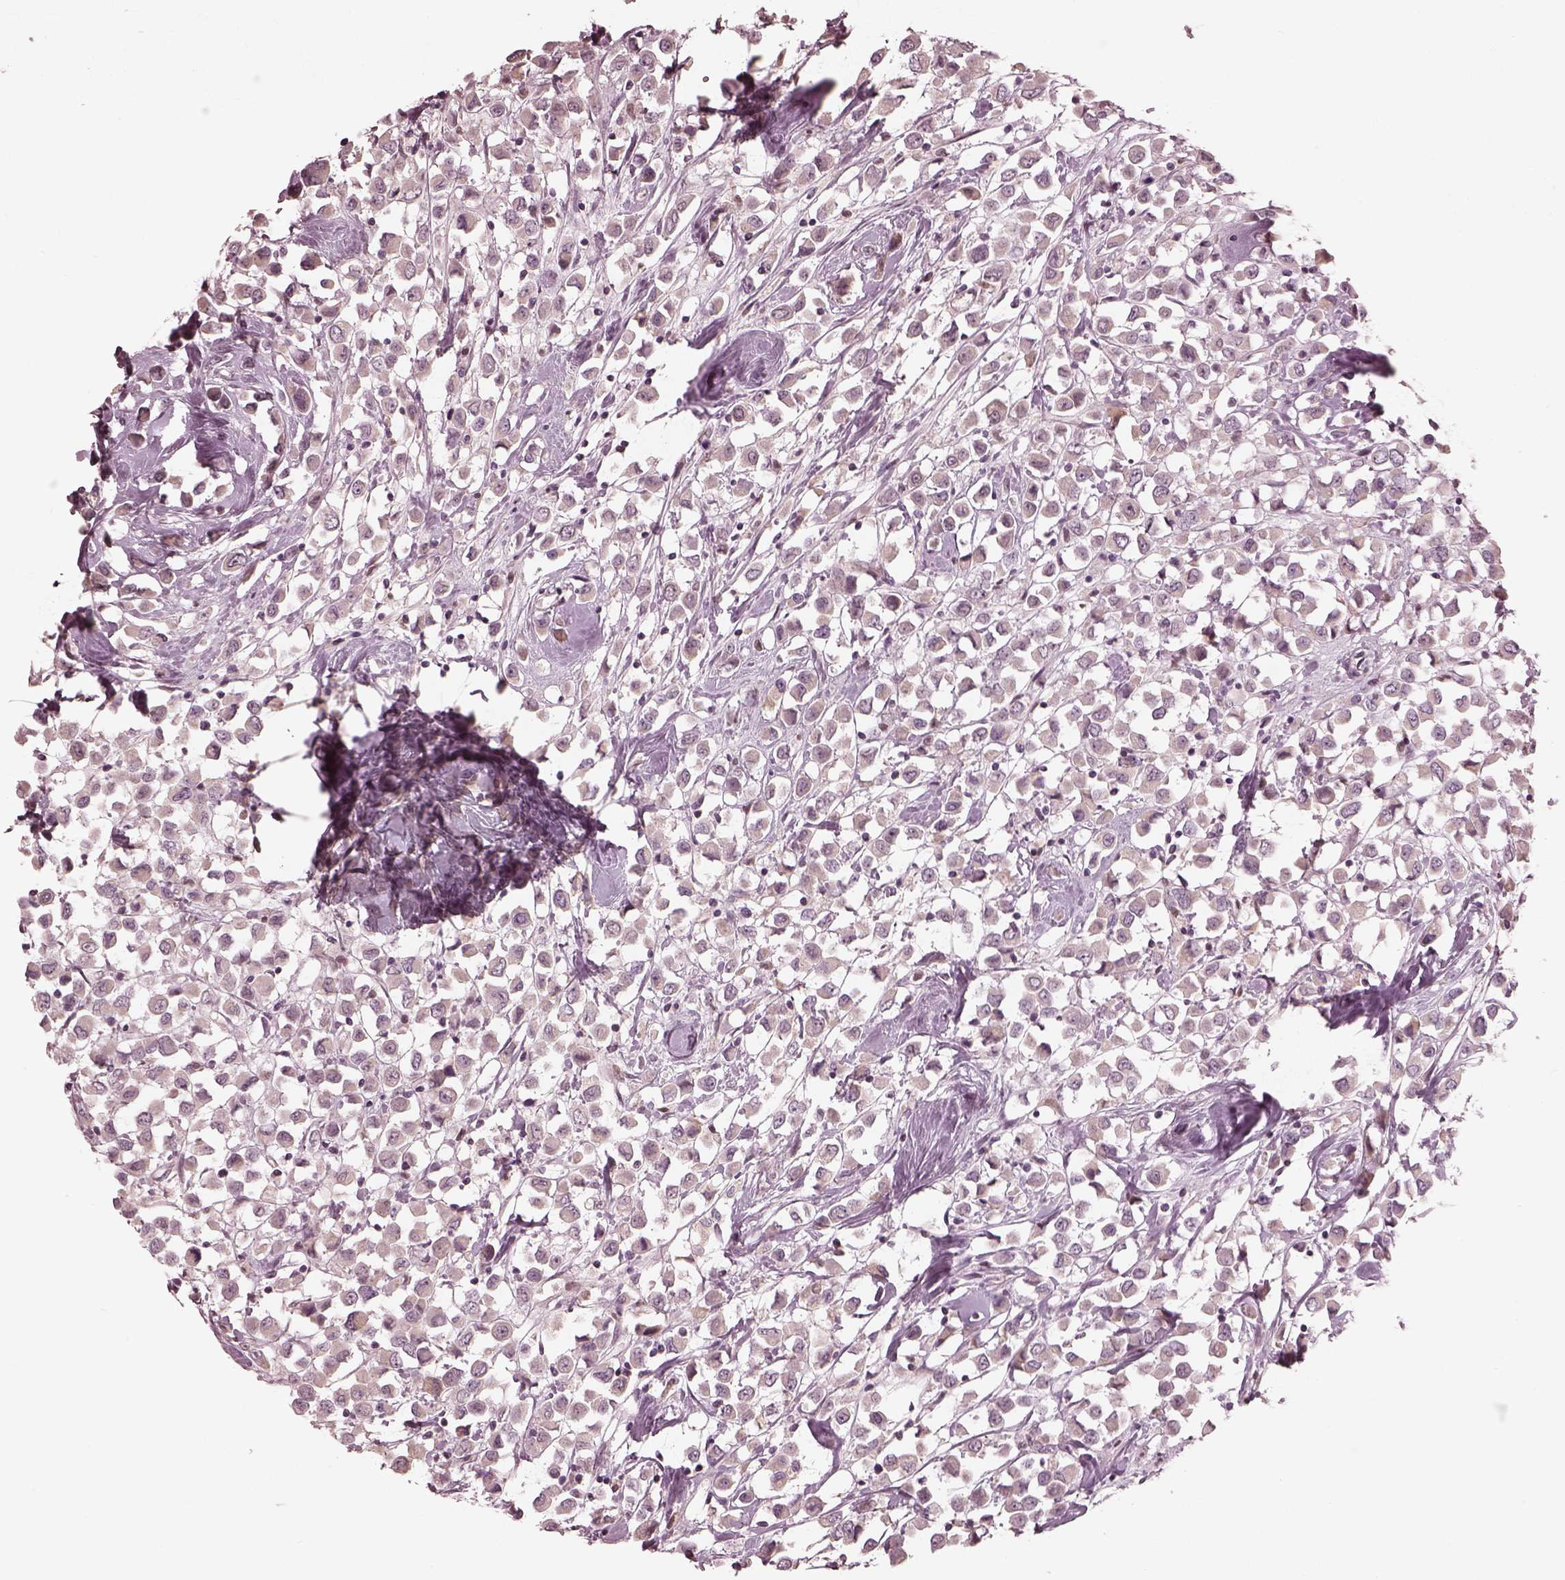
{"staining": {"intensity": "negative", "quantity": "none", "location": "none"}, "tissue": "breast cancer", "cell_type": "Tumor cells", "image_type": "cancer", "snomed": [{"axis": "morphology", "description": "Duct carcinoma"}, {"axis": "topography", "description": "Breast"}], "caption": "Immunohistochemistry photomicrograph of breast cancer (invasive ductal carcinoma) stained for a protein (brown), which displays no staining in tumor cells.", "gene": "IQCG", "patient": {"sex": "female", "age": 61}}